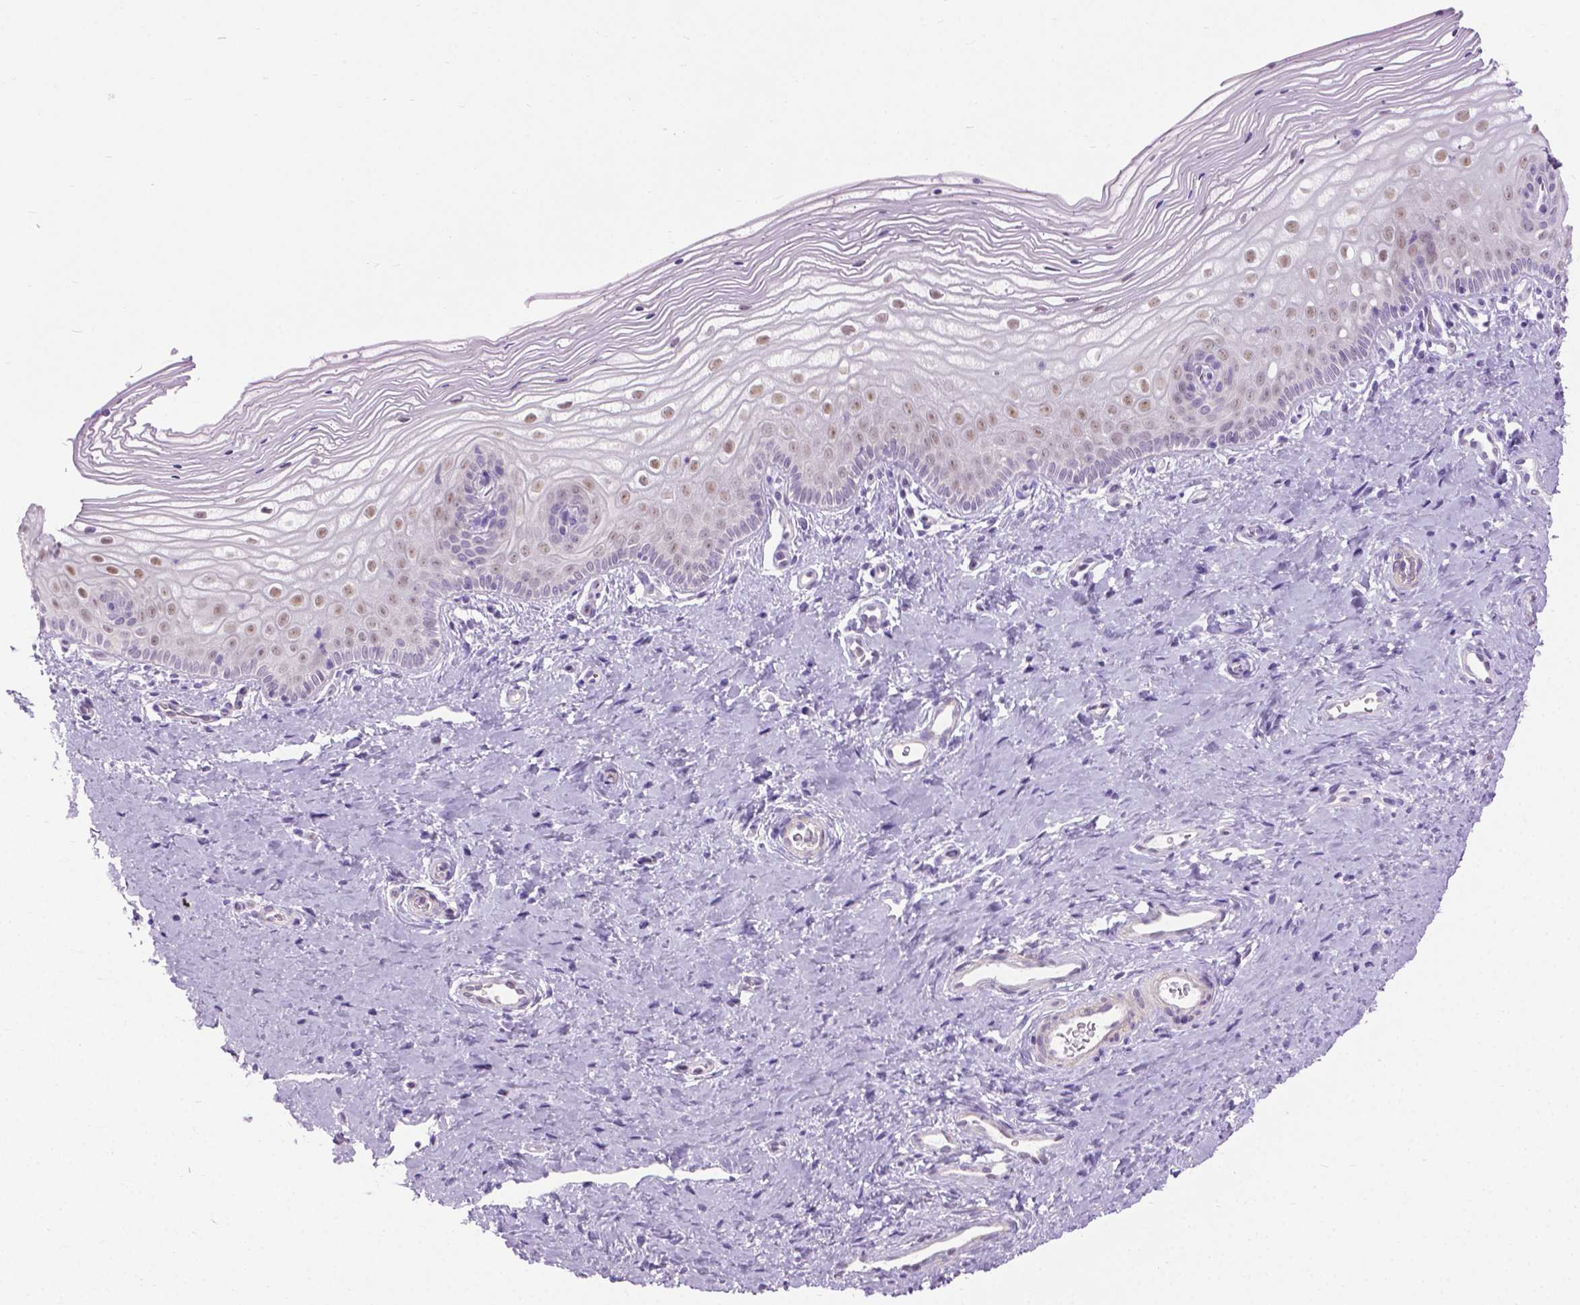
{"staining": {"intensity": "moderate", "quantity": "25%-75%", "location": "nuclear"}, "tissue": "vagina", "cell_type": "Squamous epithelial cells", "image_type": "normal", "snomed": [{"axis": "morphology", "description": "Normal tissue, NOS"}, {"axis": "topography", "description": "Vagina"}], "caption": "An image showing moderate nuclear staining in approximately 25%-75% of squamous epithelial cells in benign vagina, as visualized by brown immunohistochemical staining.", "gene": "APCDD1L", "patient": {"sex": "female", "age": 39}}